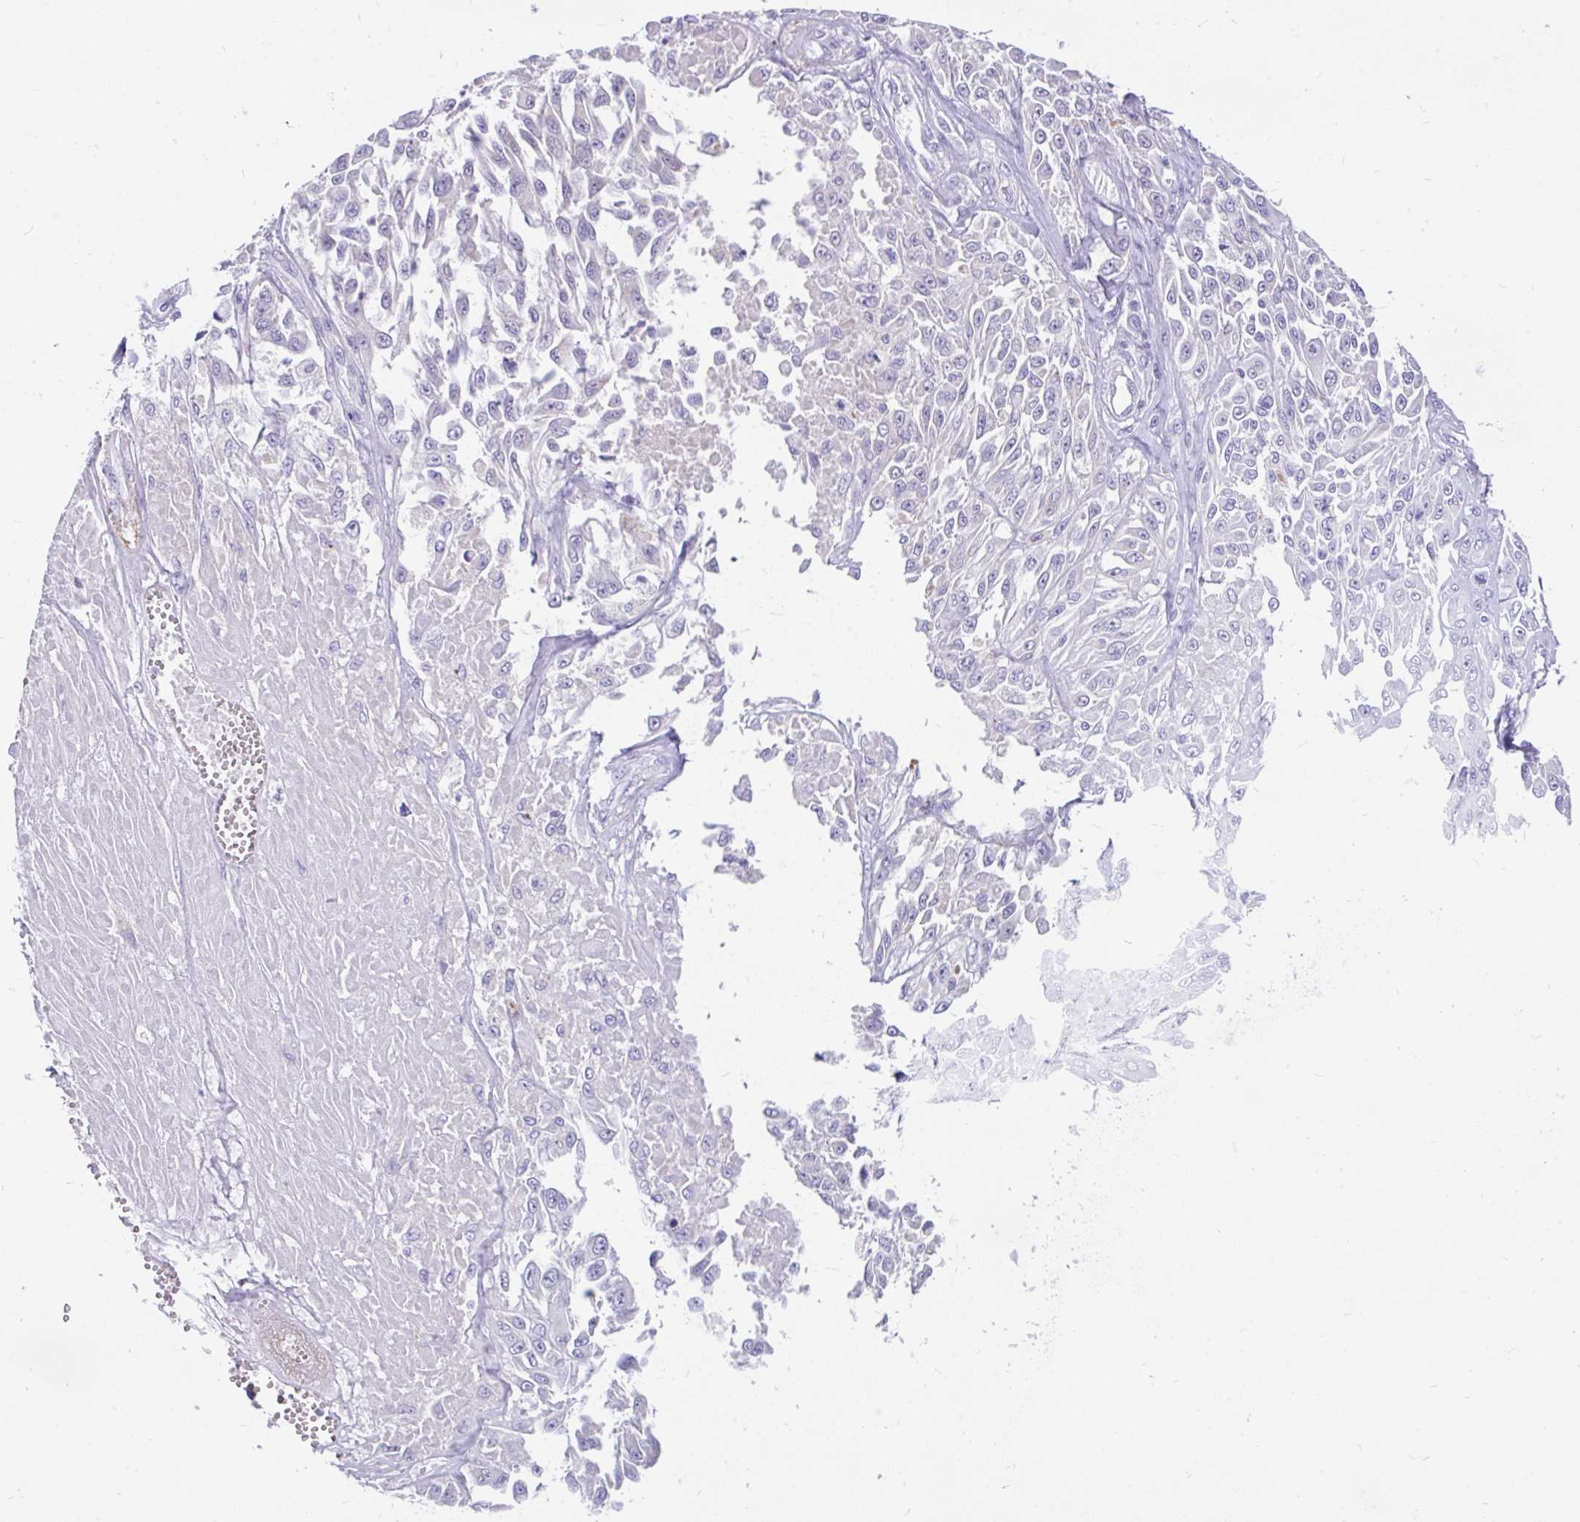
{"staining": {"intensity": "negative", "quantity": "none", "location": "none"}, "tissue": "melanoma", "cell_type": "Tumor cells", "image_type": "cancer", "snomed": [{"axis": "morphology", "description": "Malignant melanoma, NOS"}, {"axis": "topography", "description": "Skin"}], "caption": "IHC photomicrograph of neoplastic tissue: human melanoma stained with DAB shows no significant protein staining in tumor cells.", "gene": "INTS5", "patient": {"sex": "male", "age": 94}}